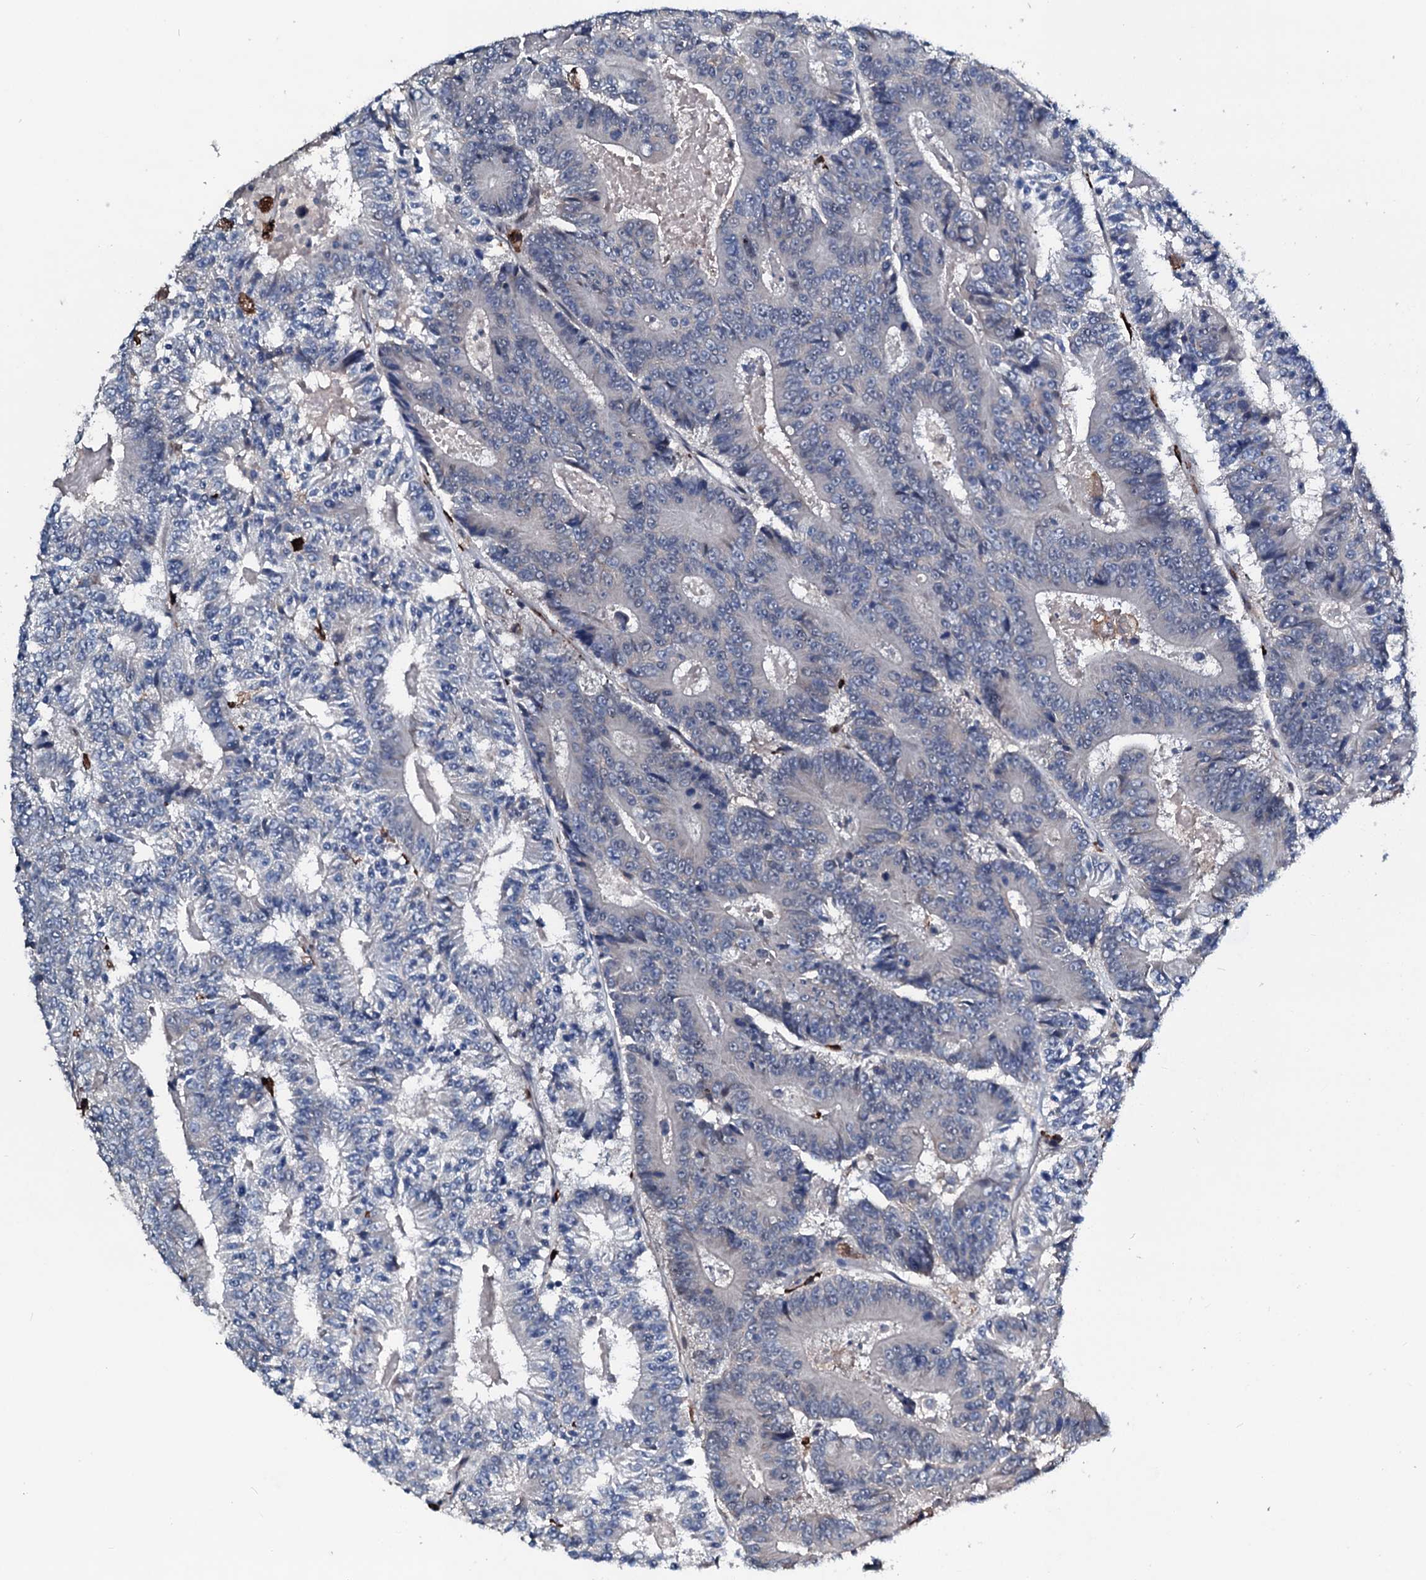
{"staining": {"intensity": "negative", "quantity": "none", "location": "none"}, "tissue": "colorectal cancer", "cell_type": "Tumor cells", "image_type": "cancer", "snomed": [{"axis": "morphology", "description": "Adenocarcinoma, NOS"}, {"axis": "topography", "description": "Colon"}], "caption": "Image shows no significant protein positivity in tumor cells of colorectal adenocarcinoma.", "gene": "OGFOD2", "patient": {"sex": "male", "age": 83}}